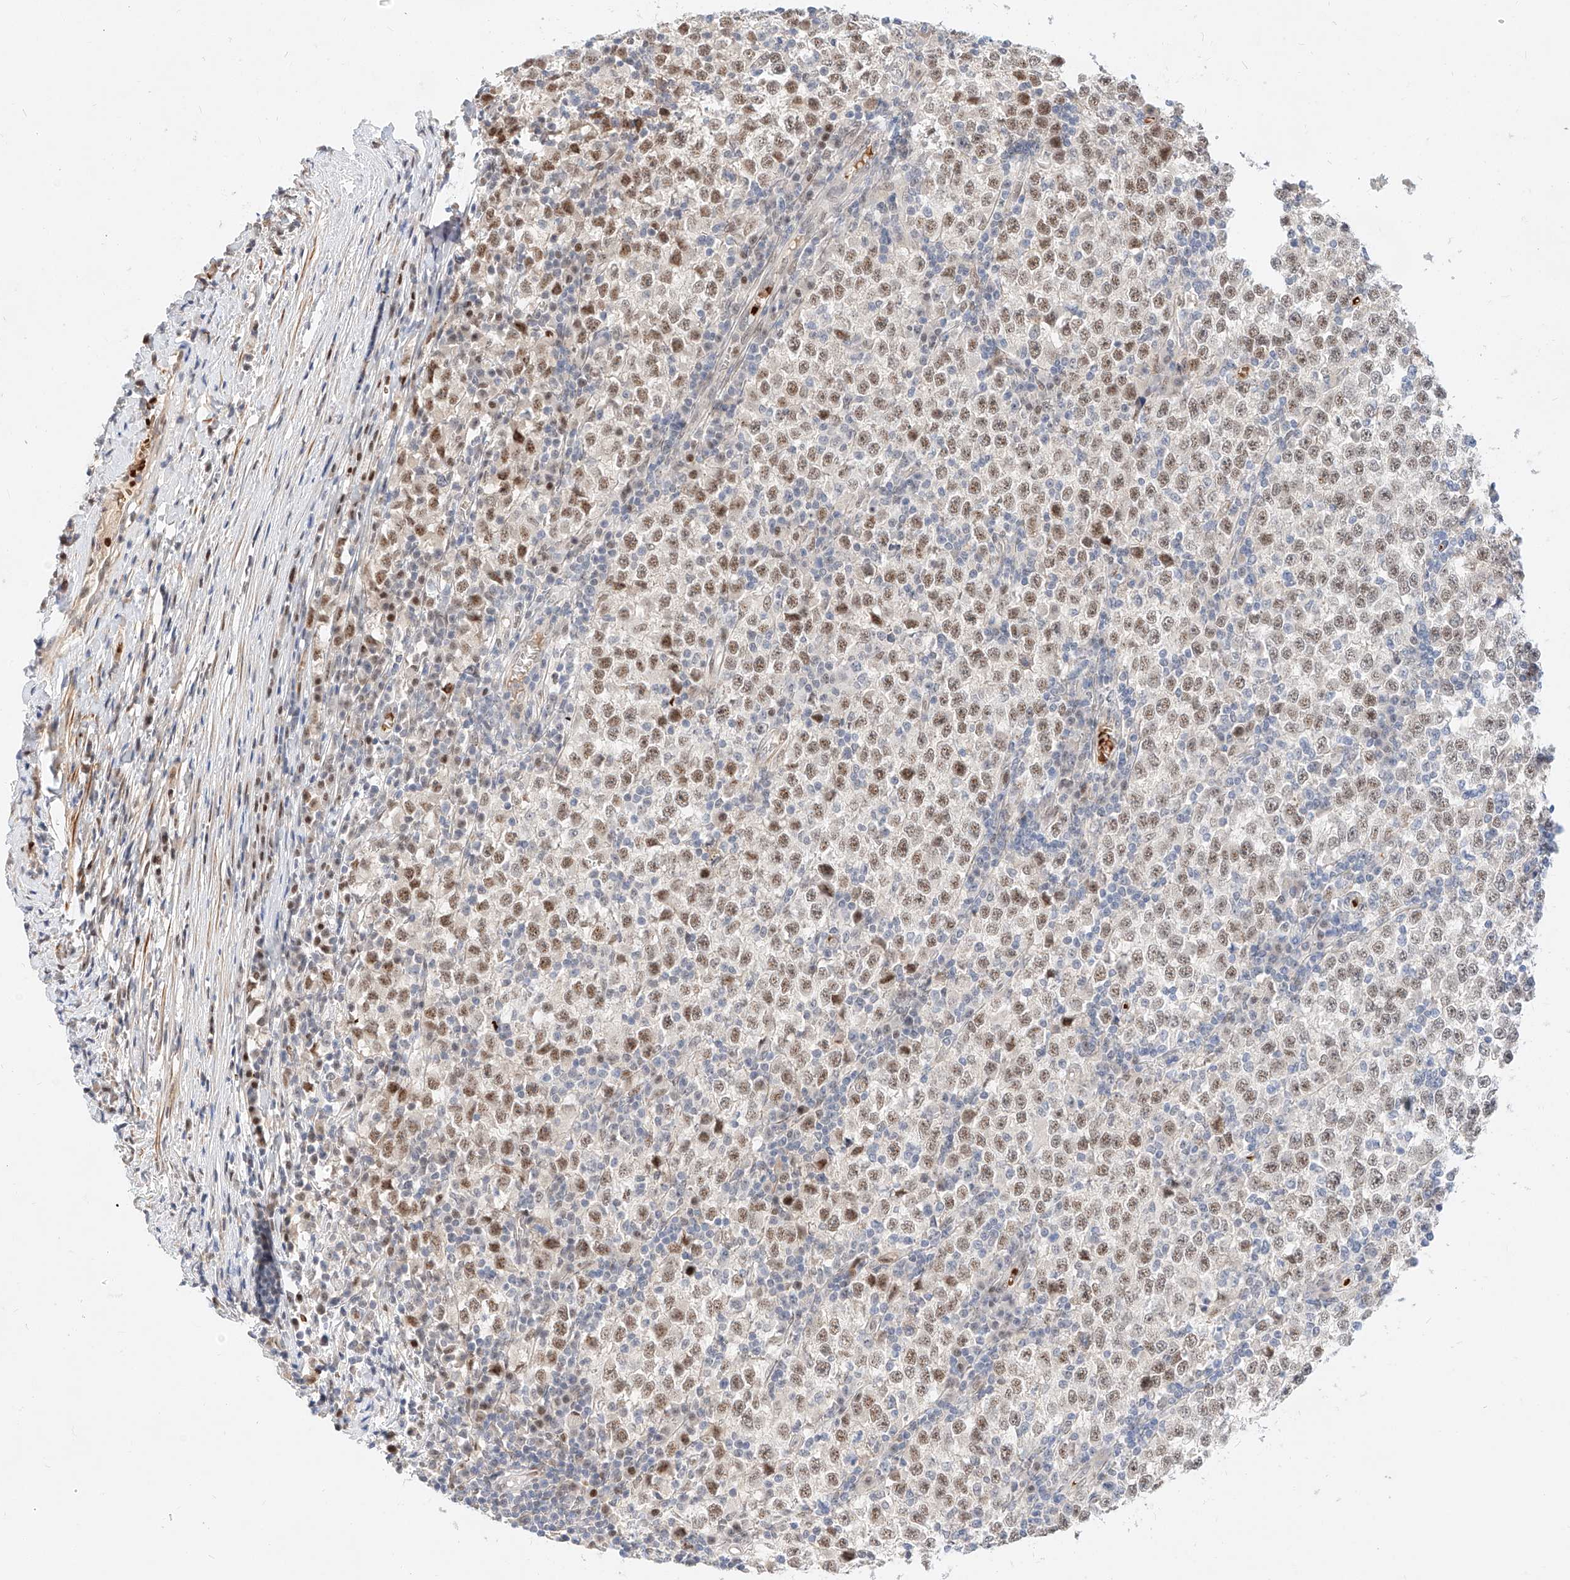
{"staining": {"intensity": "moderate", "quantity": "25%-75%", "location": "nuclear"}, "tissue": "testis cancer", "cell_type": "Tumor cells", "image_type": "cancer", "snomed": [{"axis": "morphology", "description": "Seminoma, NOS"}, {"axis": "topography", "description": "Testis"}], "caption": "Immunohistochemistry (IHC) of testis seminoma displays medium levels of moderate nuclear staining in approximately 25%-75% of tumor cells.", "gene": "CBX8", "patient": {"sex": "male", "age": 65}}